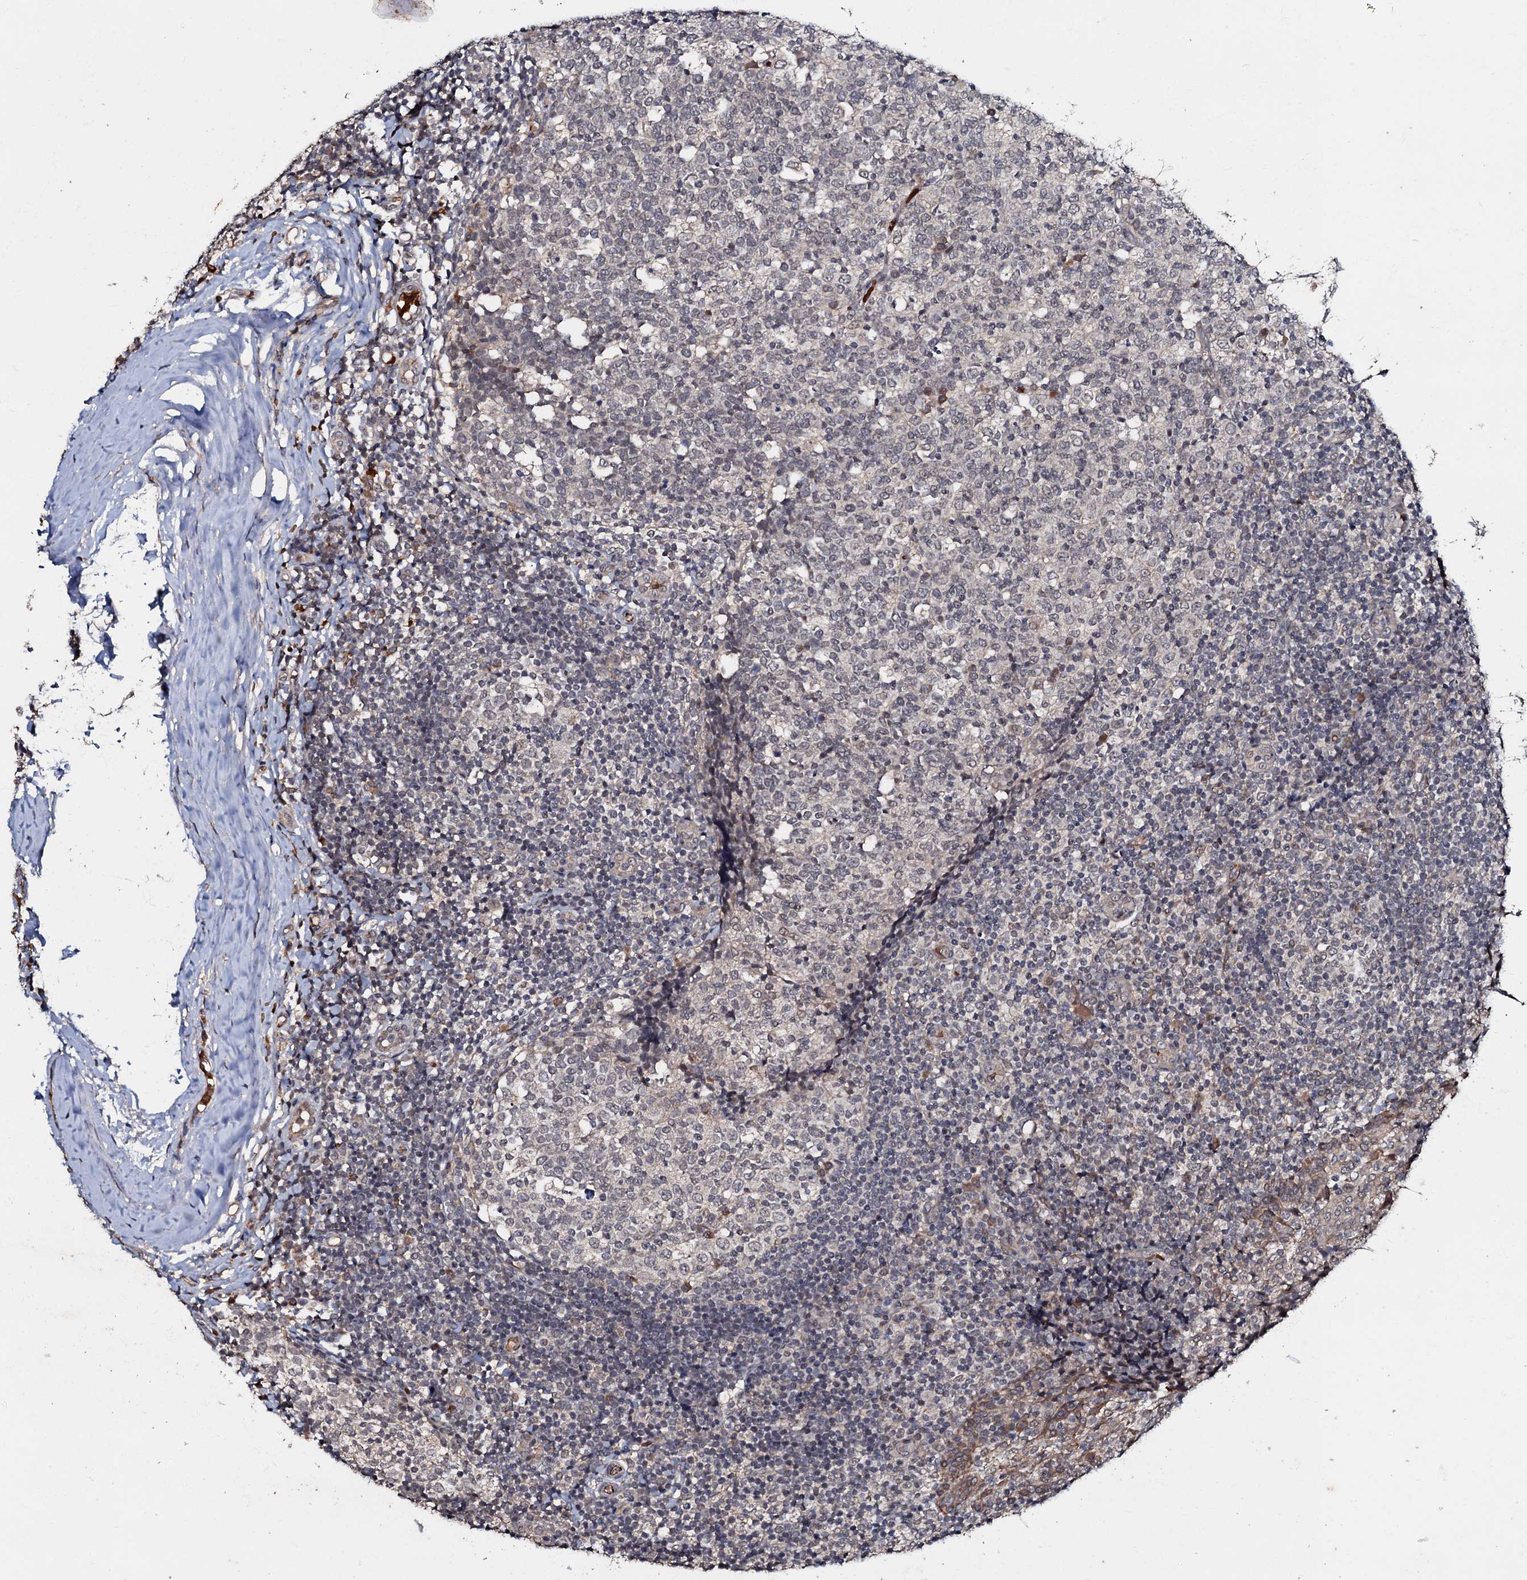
{"staining": {"intensity": "moderate", "quantity": "<25%", "location": "cytoplasmic/membranous"}, "tissue": "tonsil", "cell_type": "Germinal center cells", "image_type": "normal", "snomed": [{"axis": "morphology", "description": "Normal tissue, NOS"}, {"axis": "topography", "description": "Tonsil"}], "caption": "A high-resolution histopathology image shows immunohistochemistry staining of benign tonsil, which exhibits moderate cytoplasmic/membranous expression in approximately <25% of germinal center cells.", "gene": "MANSC4", "patient": {"sex": "female", "age": 19}}